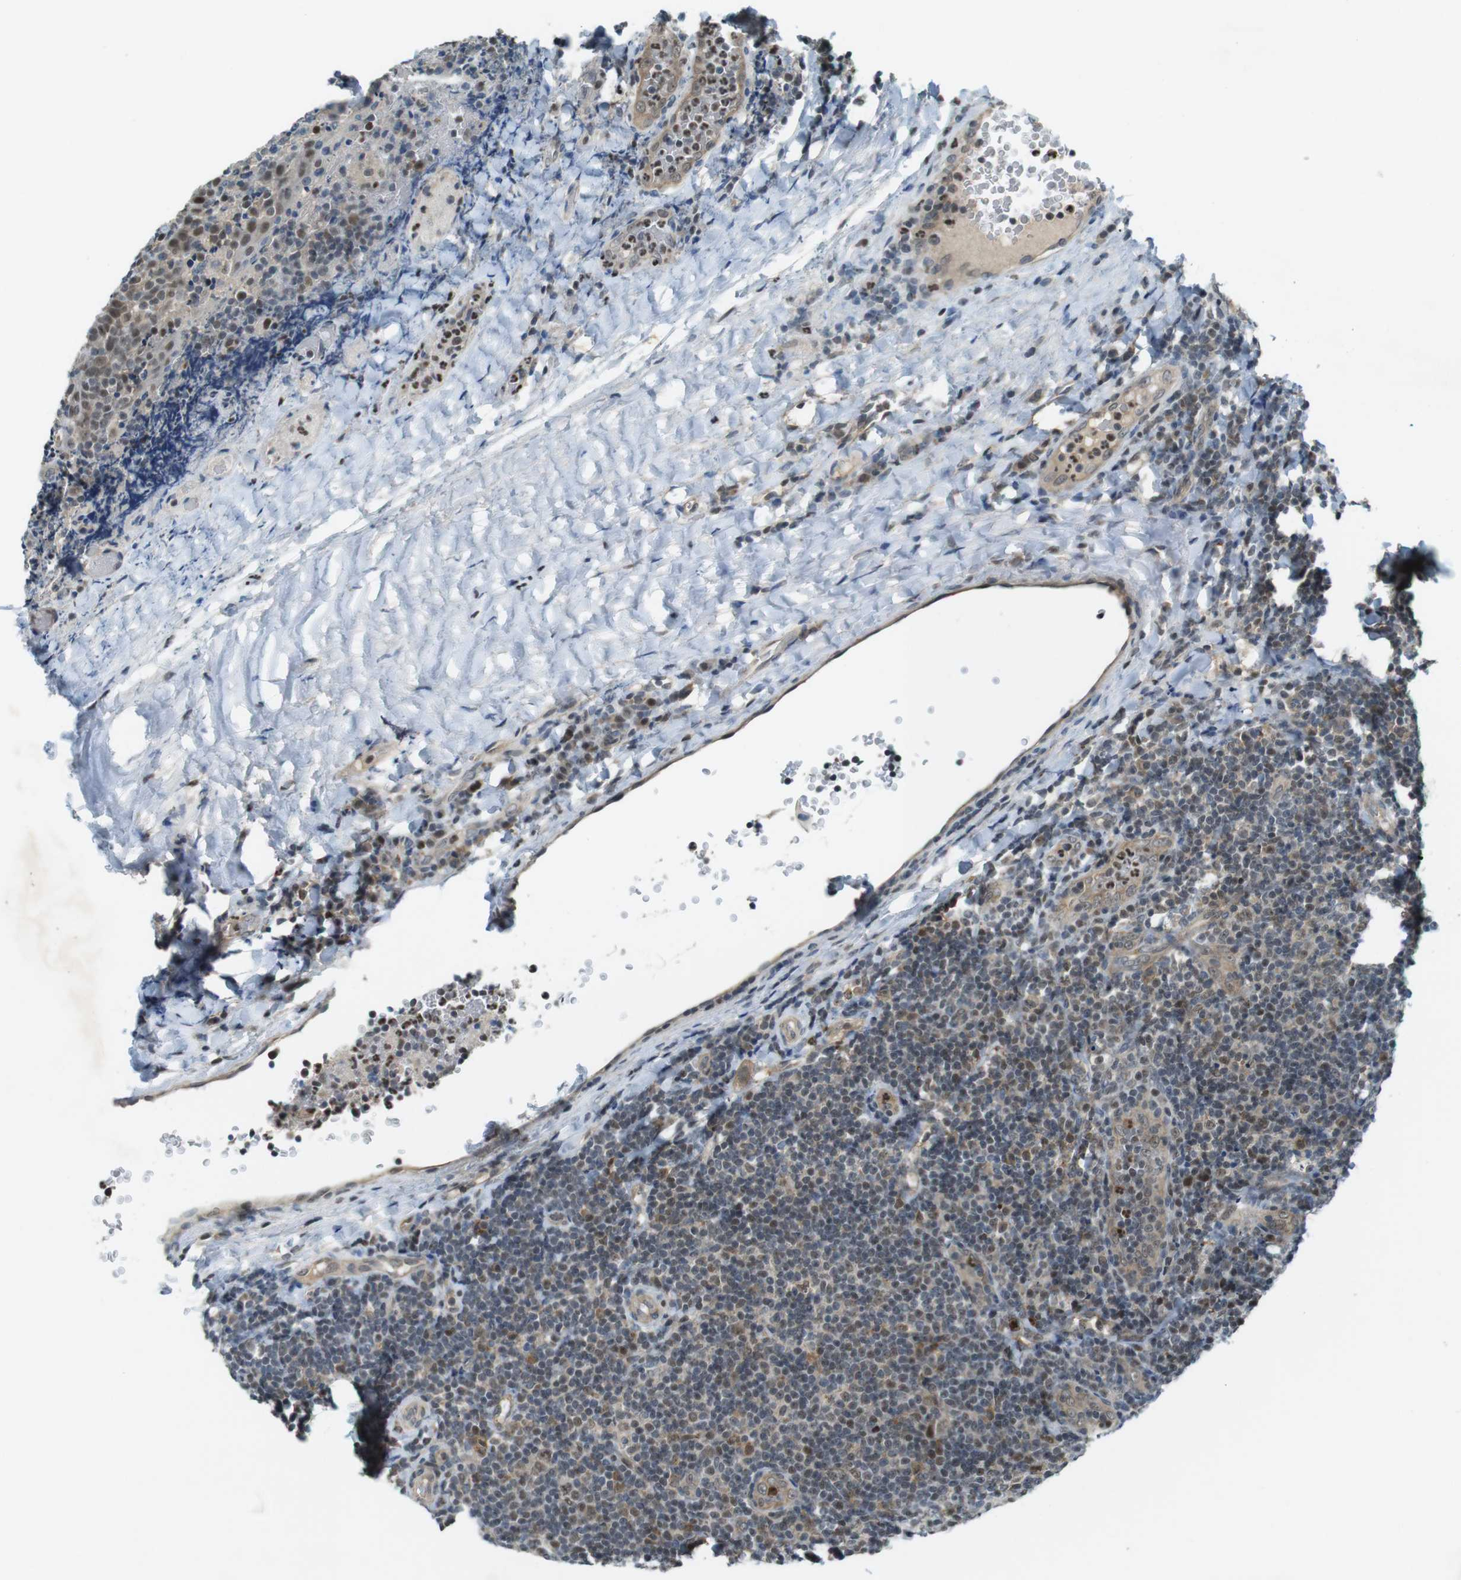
{"staining": {"intensity": "moderate", "quantity": ">75%", "location": "nuclear"}, "tissue": "tonsil", "cell_type": "Germinal center cells", "image_type": "normal", "snomed": [{"axis": "morphology", "description": "Normal tissue, NOS"}, {"axis": "topography", "description": "Tonsil"}], "caption": "Benign tonsil shows moderate nuclear expression in about >75% of germinal center cells, visualized by immunohistochemistry.", "gene": "MAPKAPK5", "patient": {"sex": "male", "age": 17}}